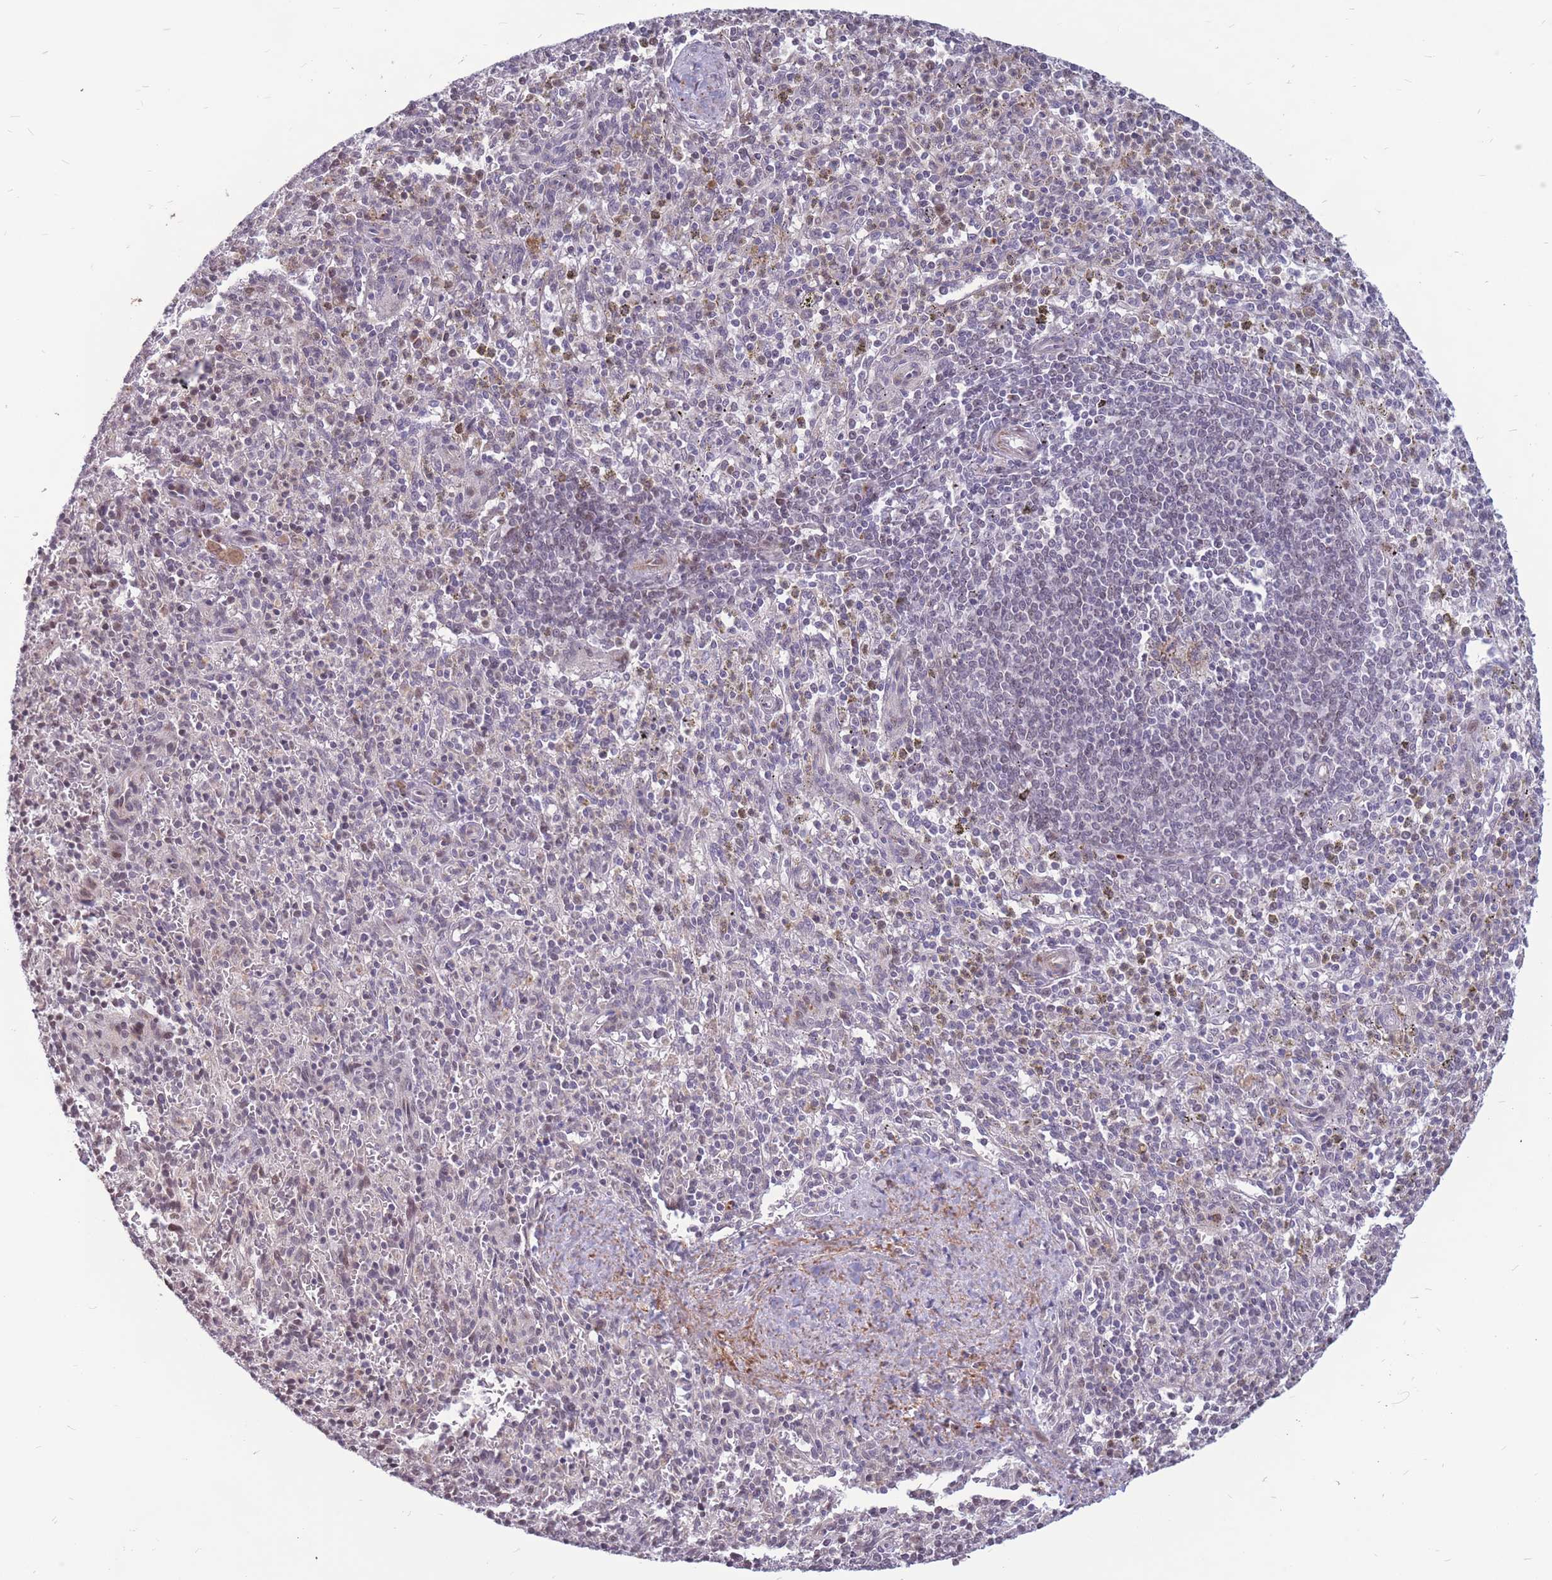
{"staining": {"intensity": "negative", "quantity": "none", "location": "none"}, "tissue": "spleen", "cell_type": "Cells in red pulp", "image_type": "normal", "snomed": [{"axis": "morphology", "description": "Normal tissue, NOS"}, {"axis": "topography", "description": "Spleen"}], "caption": "Immunohistochemistry (IHC) micrograph of benign spleen: spleen stained with DAB (3,3'-diaminobenzidine) reveals no significant protein staining in cells in red pulp. (Brightfield microscopy of DAB (3,3'-diaminobenzidine) immunohistochemistry (IHC) at high magnification).", "gene": "ADD2", "patient": {"sex": "male", "age": 72}}